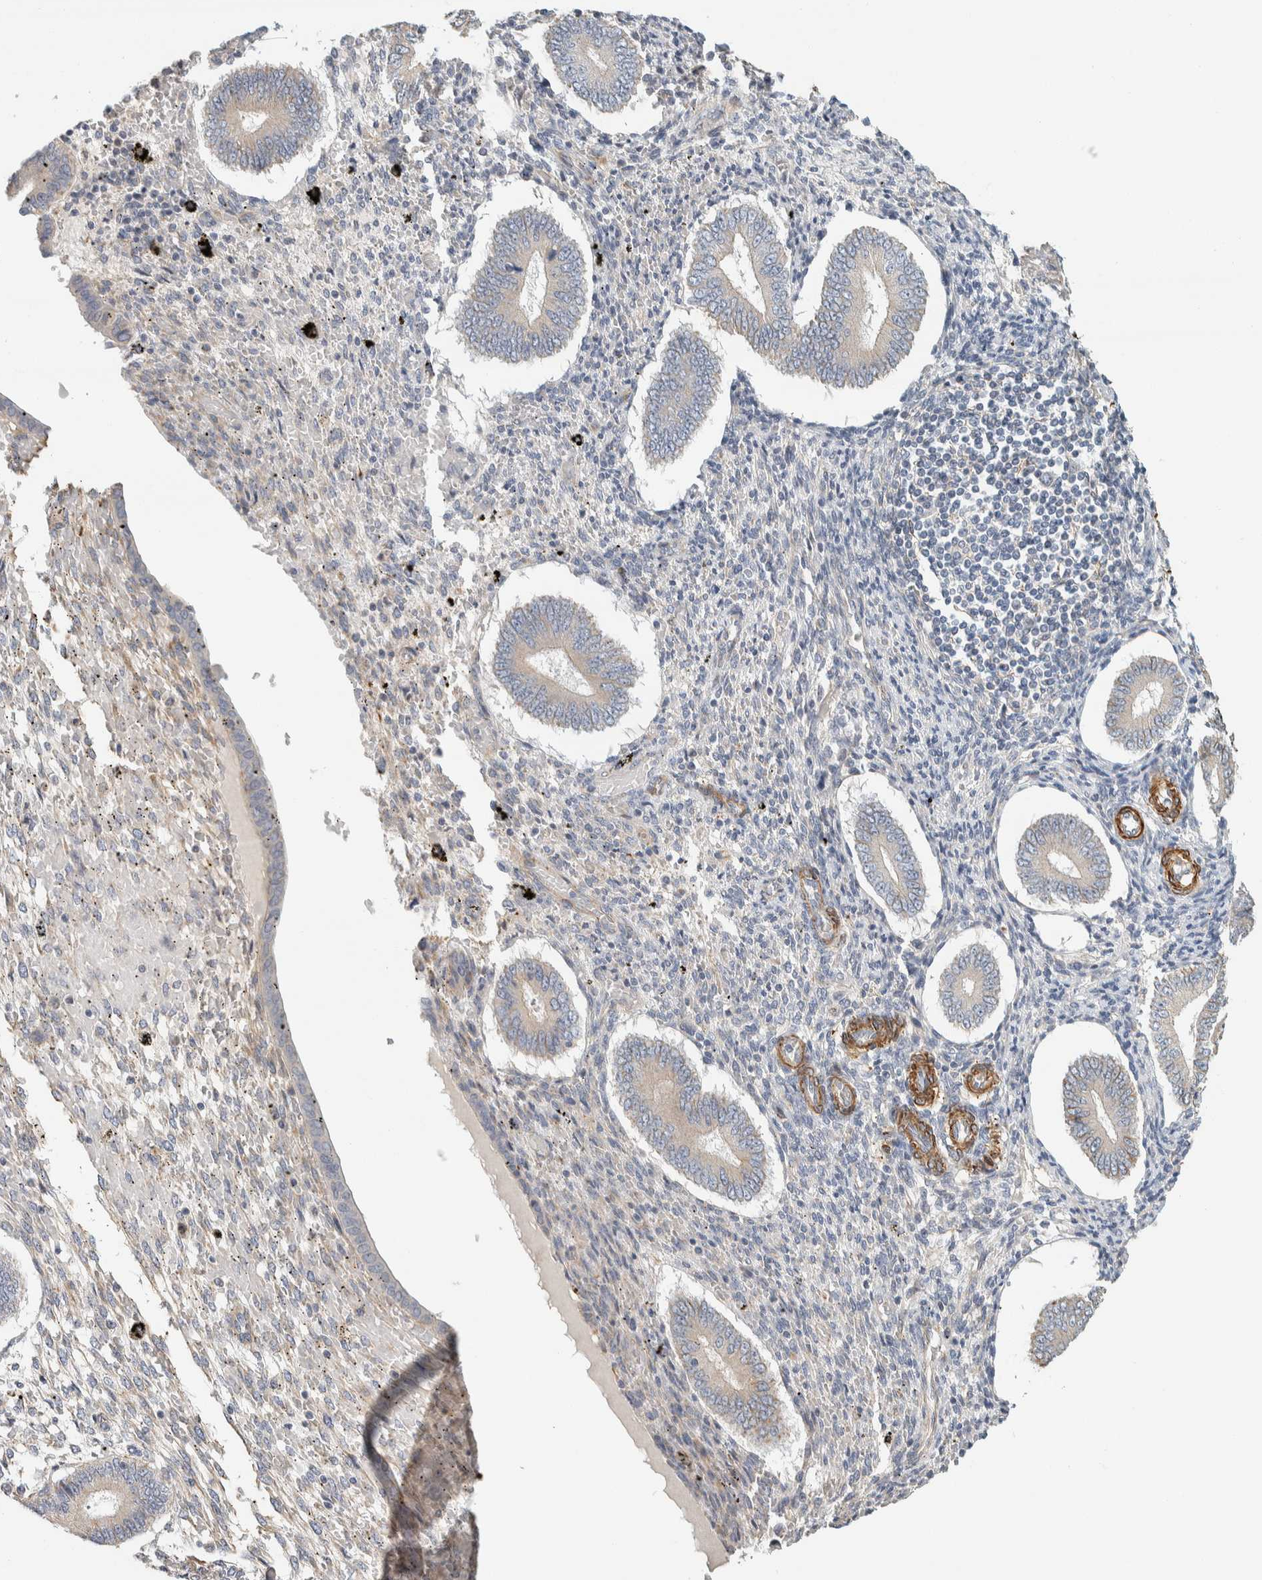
{"staining": {"intensity": "negative", "quantity": "none", "location": "none"}, "tissue": "endometrium", "cell_type": "Cells in endometrial stroma", "image_type": "normal", "snomed": [{"axis": "morphology", "description": "Normal tissue, NOS"}, {"axis": "topography", "description": "Endometrium"}], "caption": "Immunohistochemical staining of normal human endometrium reveals no significant staining in cells in endometrial stroma.", "gene": "CDR2", "patient": {"sex": "female", "age": 42}}